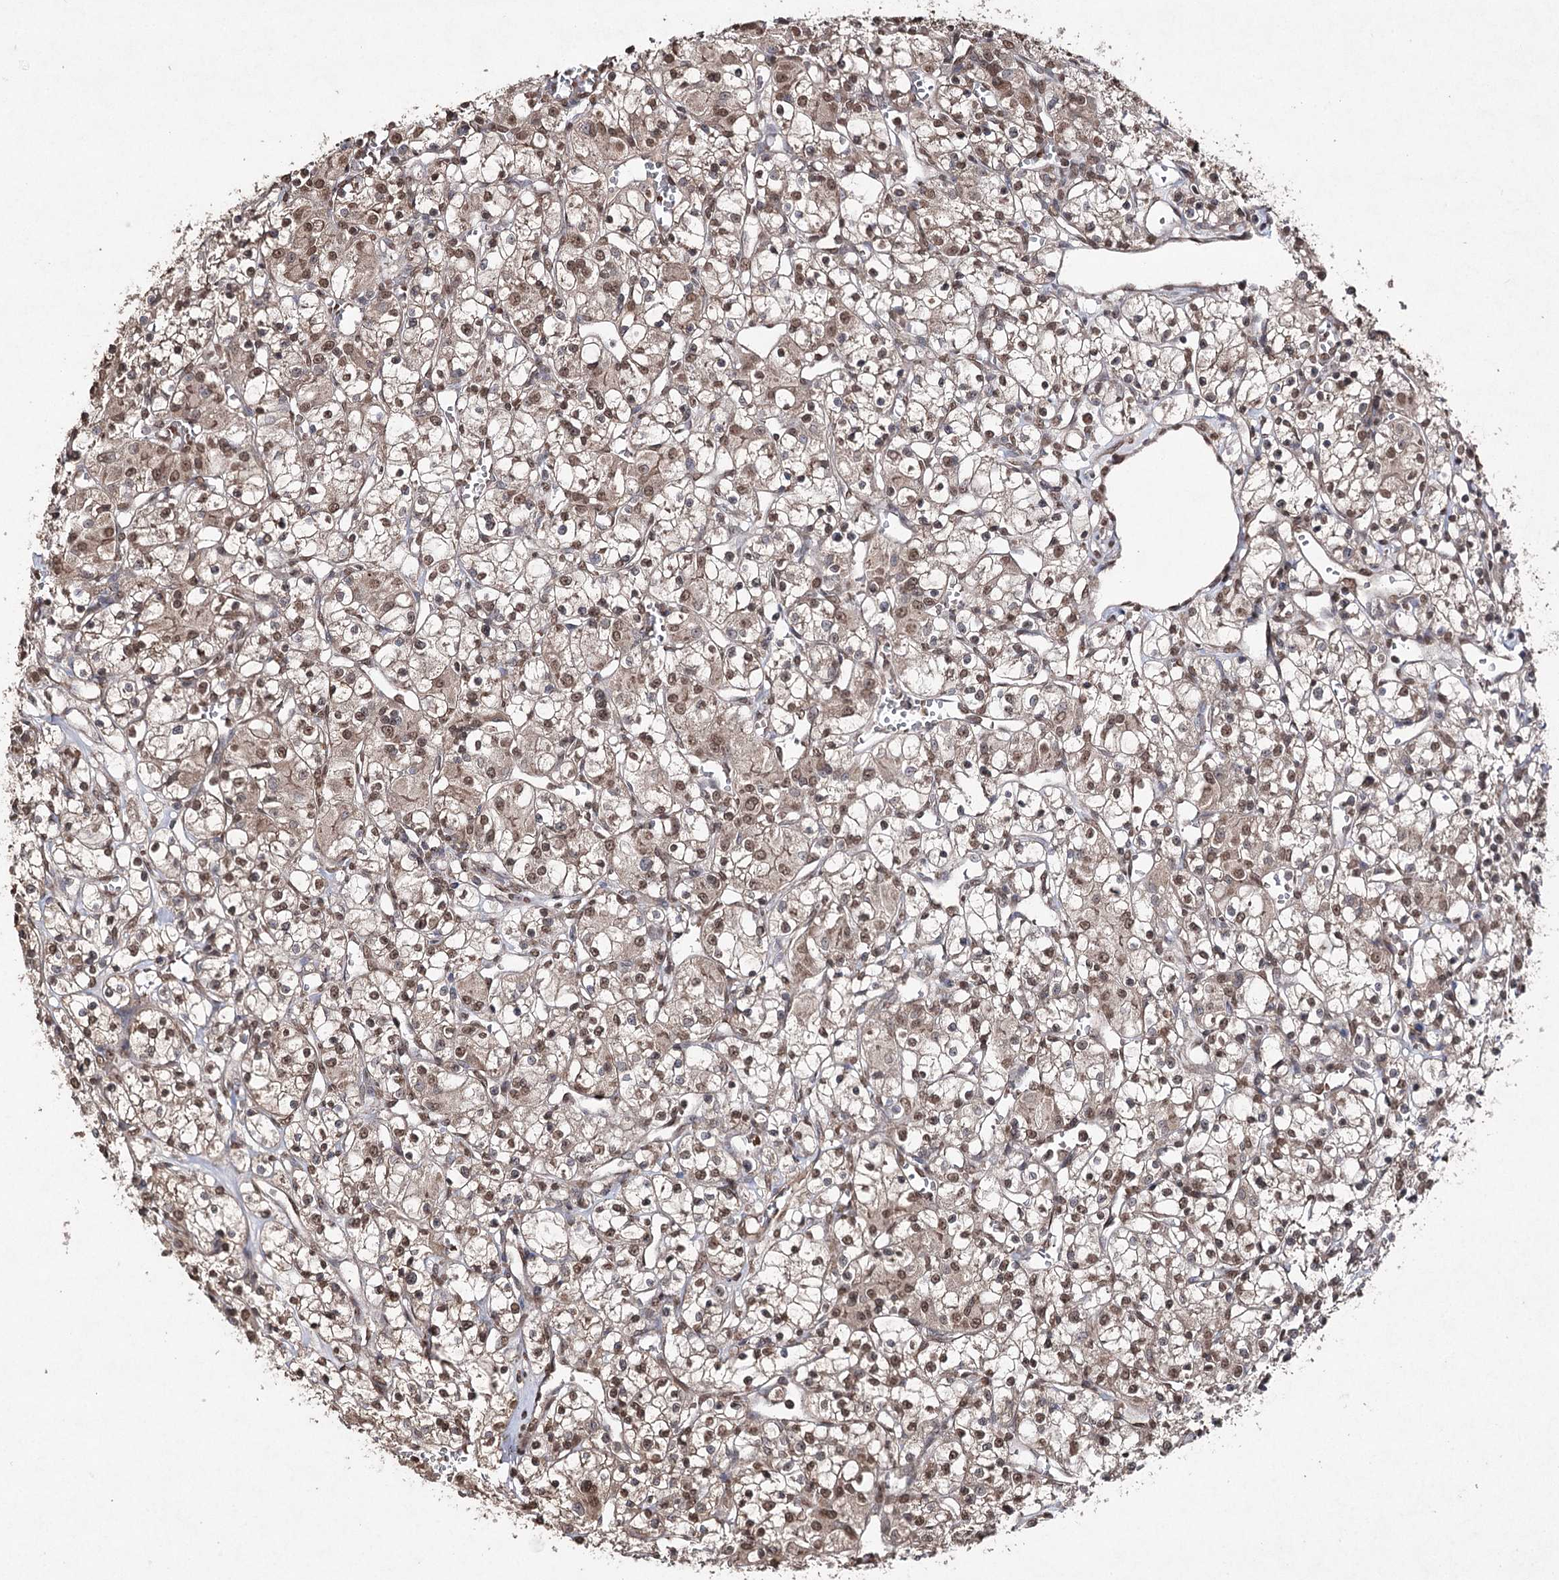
{"staining": {"intensity": "moderate", "quantity": ">75%", "location": "nuclear"}, "tissue": "renal cancer", "cell_type": "Tumor cells", "image_type": "cancer", "snomed": [{"axis": "morphology", "description": "Adenocarcinoma, NOS"}, {"axis": "topography", "description": "Kidney"}], "caption": "Immunohistochemistry (IHC) histopathology image of adenocarcinoma (renal) stained for a protein (brown), which reveals medium levels of moderate nuclear expression in approximately >75% of tumor cells.", "gene": "ATG14", "patient": {"sex": "female", "age": 59}}